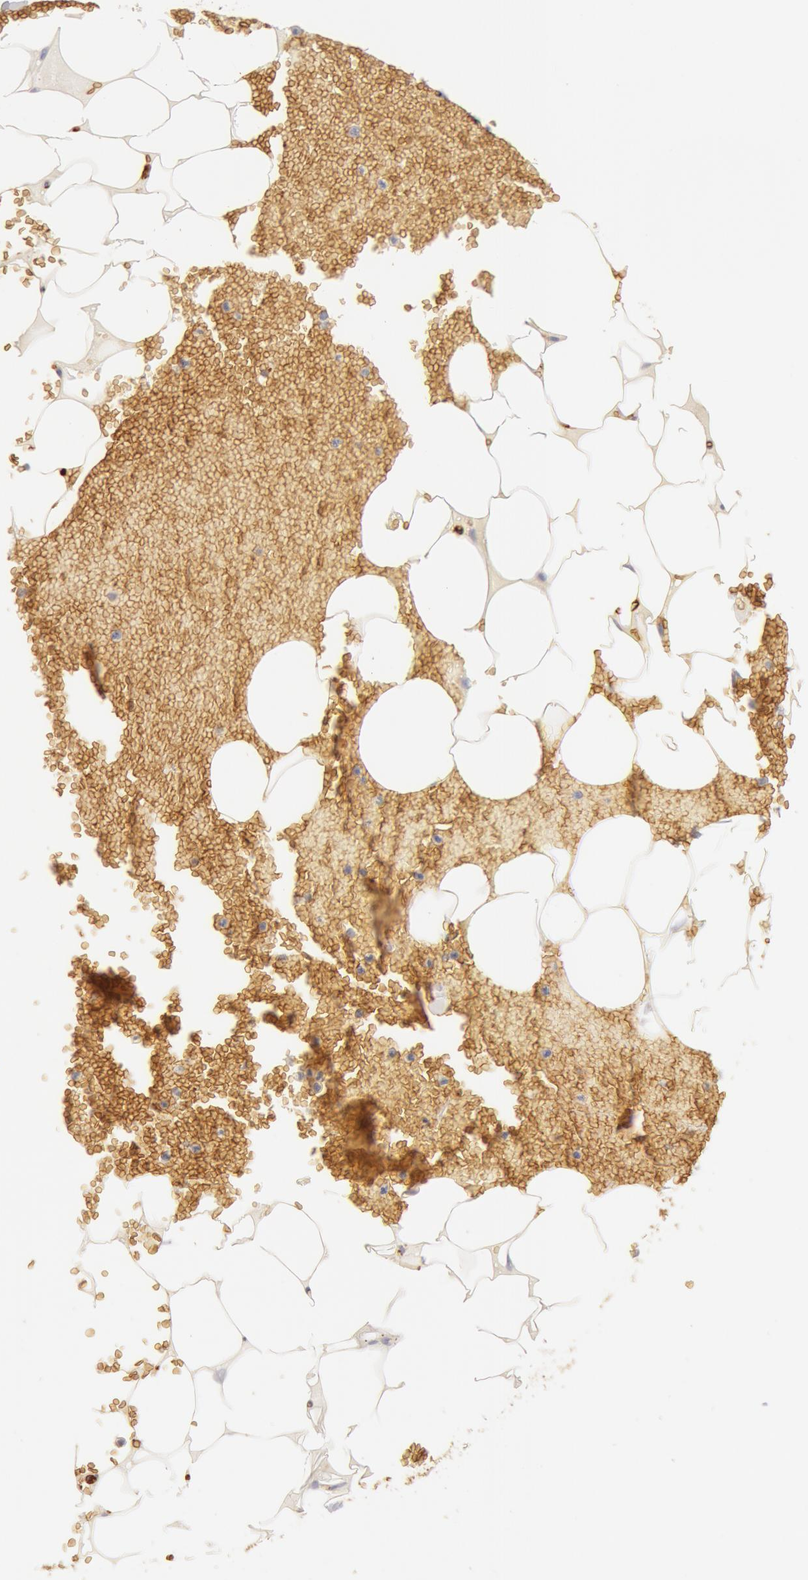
{"staining": {"intensity": "moderate", "quantity": "<25%", "location": "cytoplasmic/membranous"}, "tissue": "adipose tissue", "cell_type": "Adipocytes", "image_type": "normal", "snomed": [{"axis": "morphology", "description": "Normal tissue, NOS"}, {"axis": "morphology", "description": "Inflammation, NOS"}, {"axis": "topography", "description": "Lymph node"}, {"axis": "topography", "description": "Peripheral nerve tissue"}], "caption": "Unremarkable adipose tissue demonstrates moderate cytoplasmic/membranous positivity in about <25% of adipocytes.", "gene": "AQP1", "patient": {"sex": "male", "age": 52}}